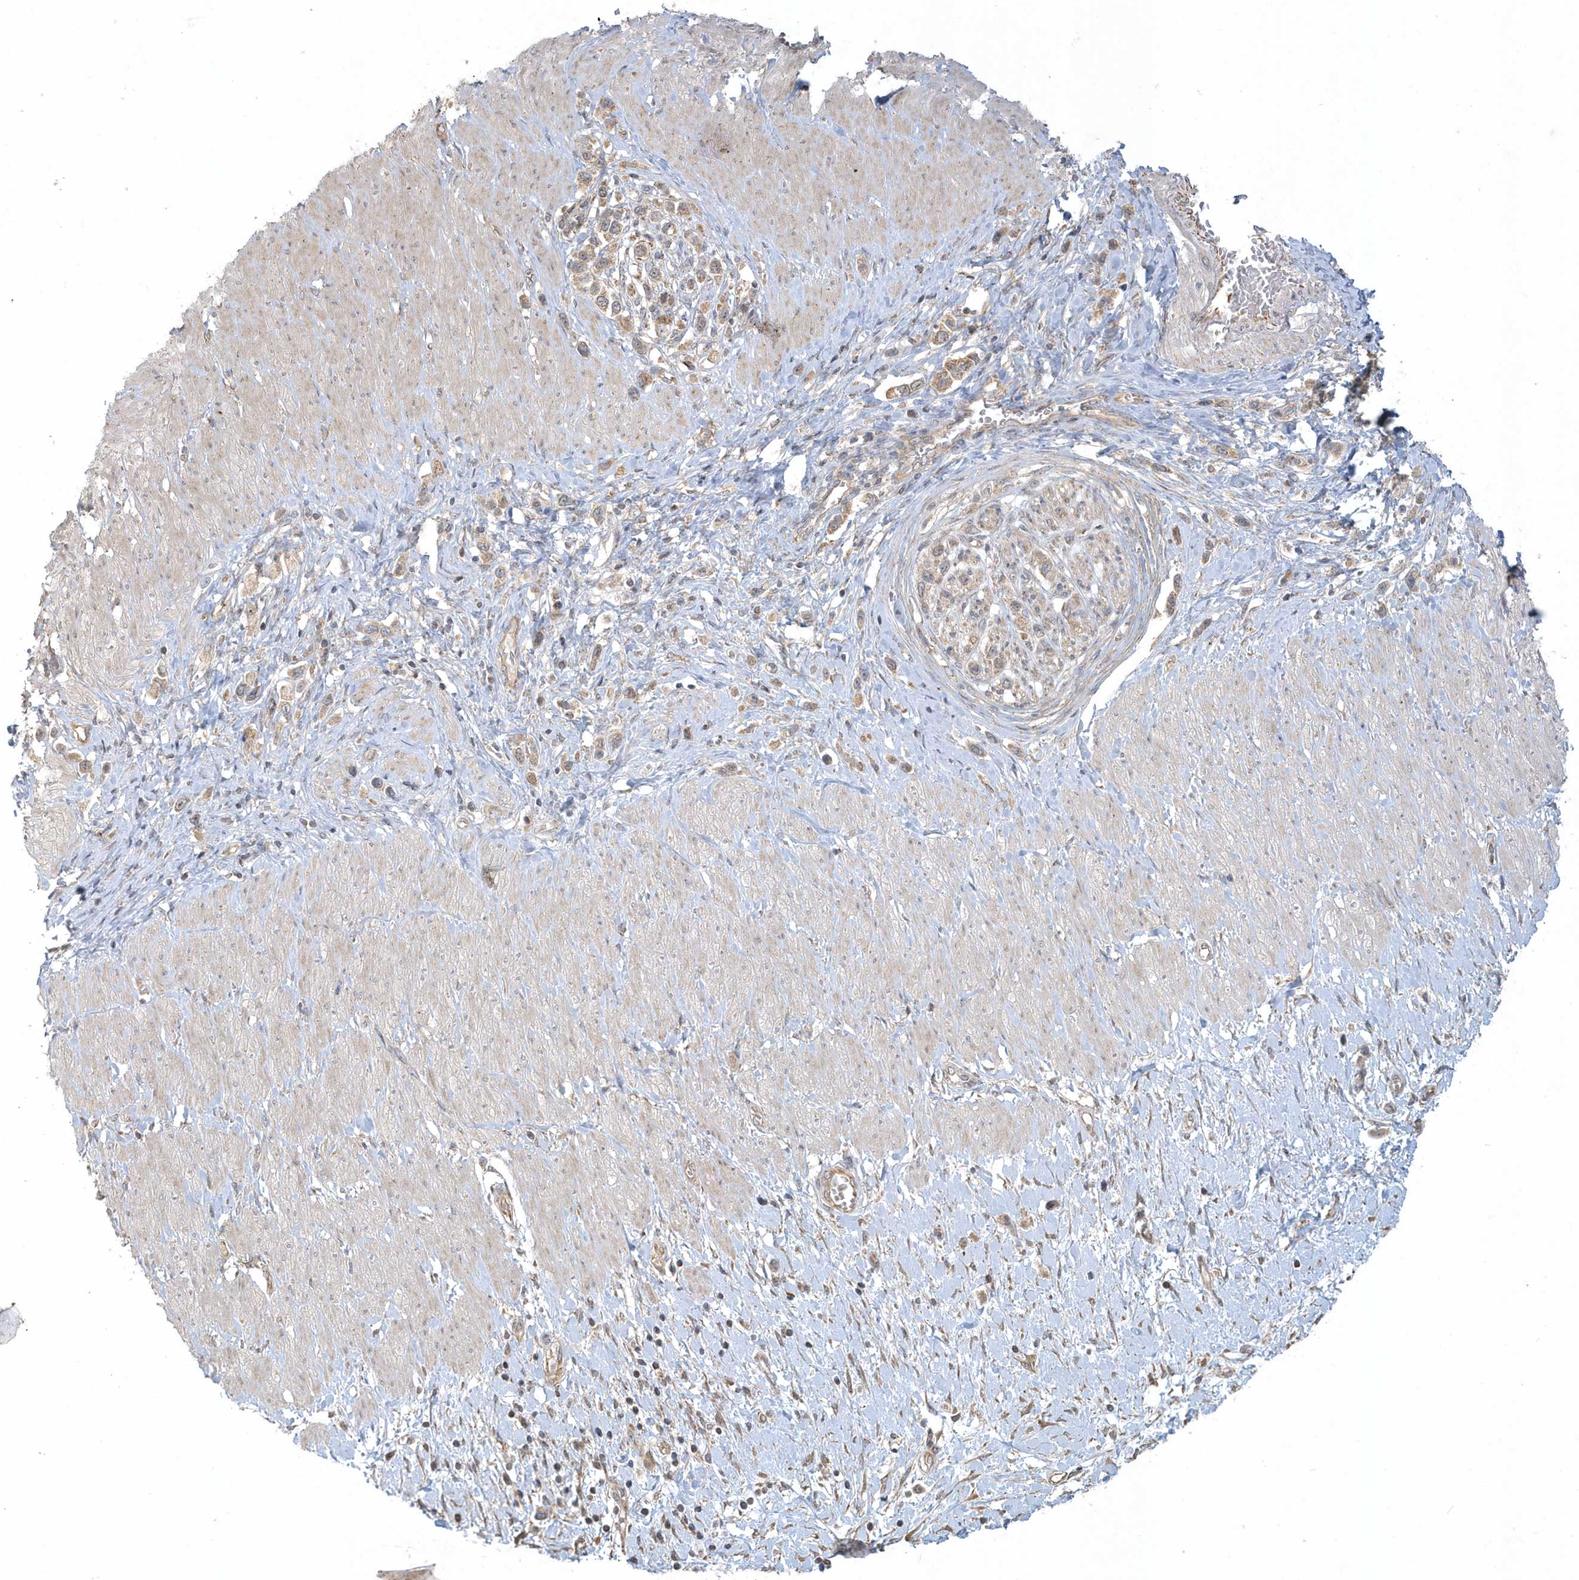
{"staining": {"intensity": "weak", "quantity": ">75%", "location": "cytoplasmic/membranous"}, "tissue": "stomach cancer", "cell_type": "Tumor cells", "image_type": "cancer", "snomed": [{"axis": "morphology", "description": "Normal tissue, NOS"}, {"axis": "morphology", "description": "Adenocarcinoma, NOS"}, {"axis": "topography", "description": "Stomach, upper"}, {"axis": "topography", "description": "Stomach"}], "caption": "The micrograph exhibits immunohistochemical staining of stomach adenocarcinoma. There is weak cytoplasmic/membranous positivity is appreciated in approximately >75% of tumor cells.", "gene": "THG1L", "patient": {"sex": "female", "age": 65}}